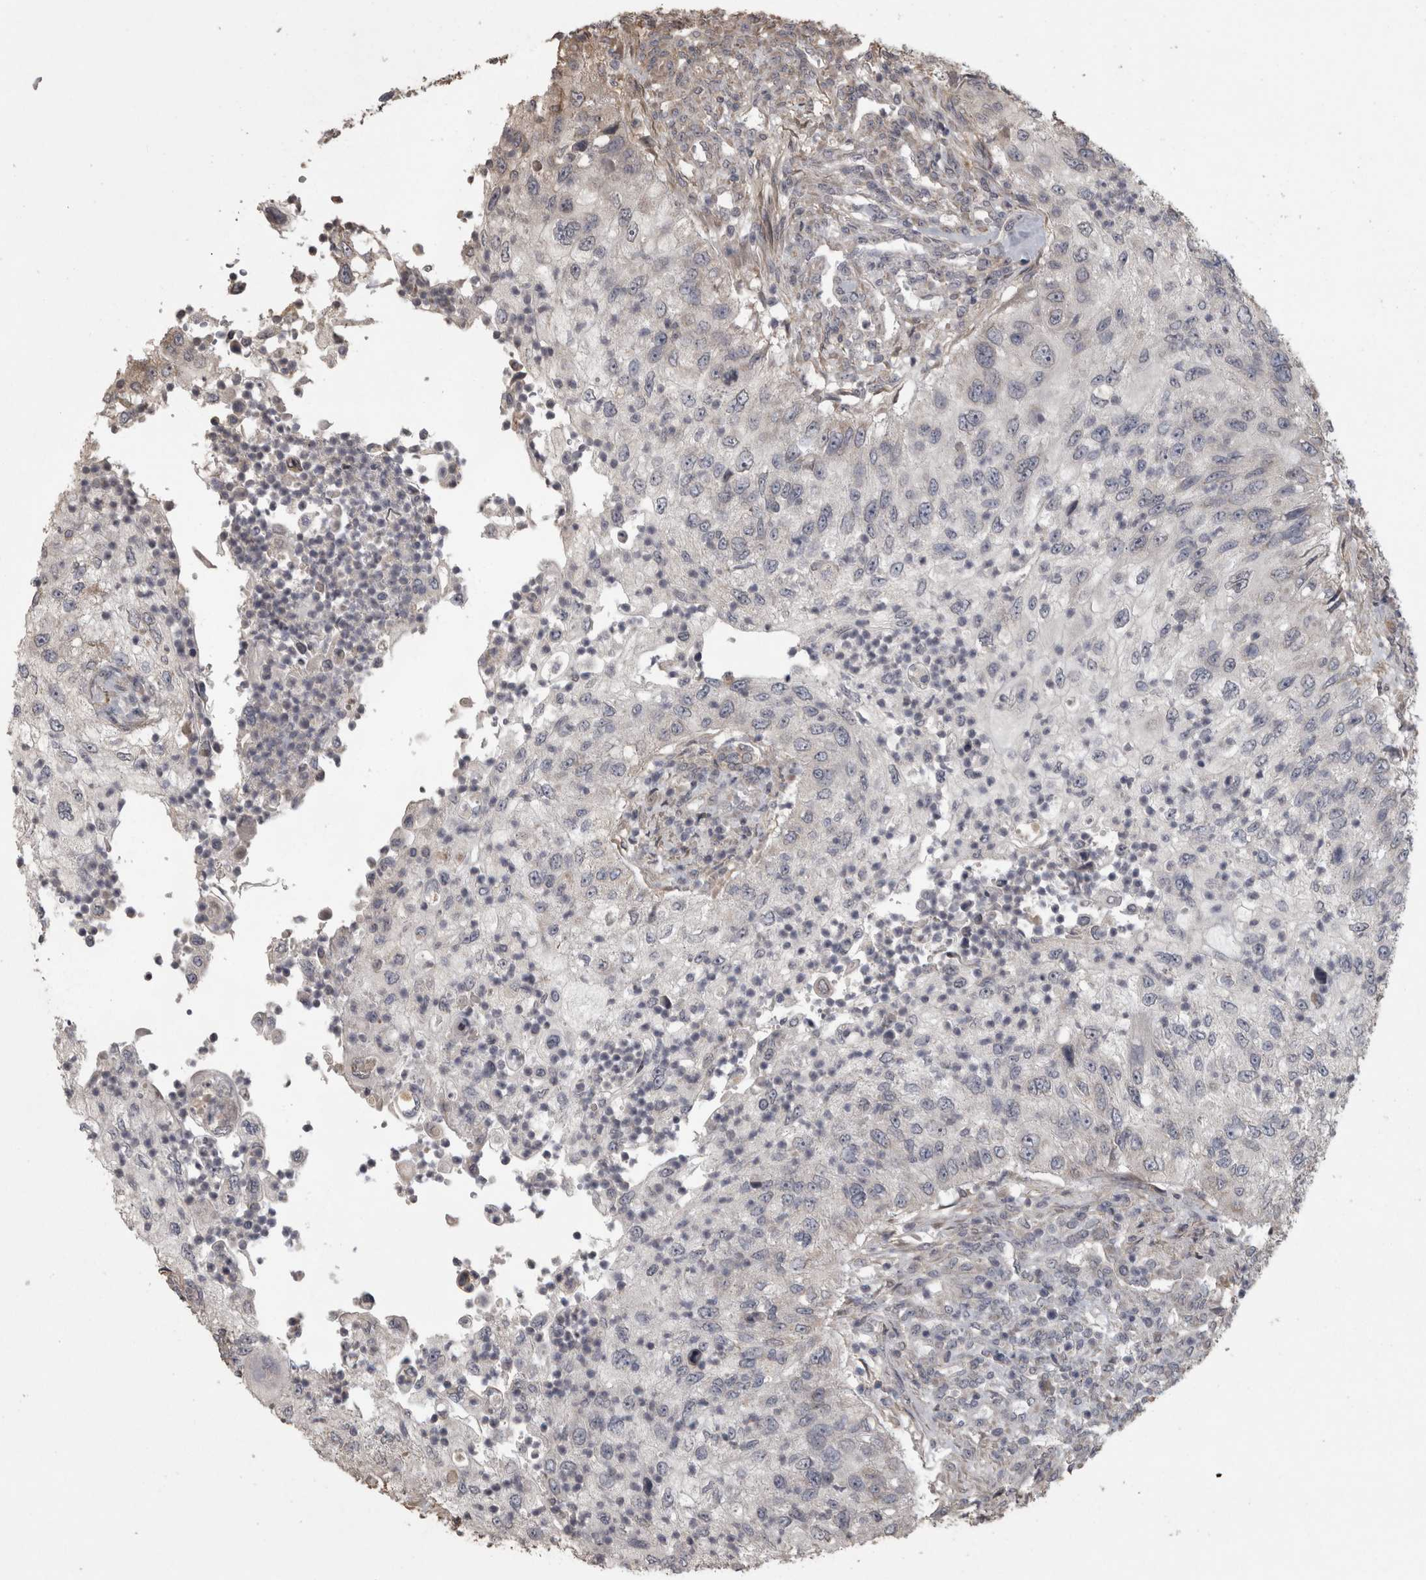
{"staining": {"intensity": "negative", "quantity": "none", "location": "none"}, "tissue": "urothelial cancer", "cell_type": "Tumor cells", "image_type": "cancer", "snomed": [{"axis": "morphology", "description": "Urothelial carcinoma, High grade"}, {"axis": "topography", "description": "Urinary bladder"}], "caption": "IHC micrograph of human urothelial cancer stained for a protein (brown), which shows no staining in tumor cells.", "gene": "RAB29", "patient": {"sex": "female", "age": 60}}